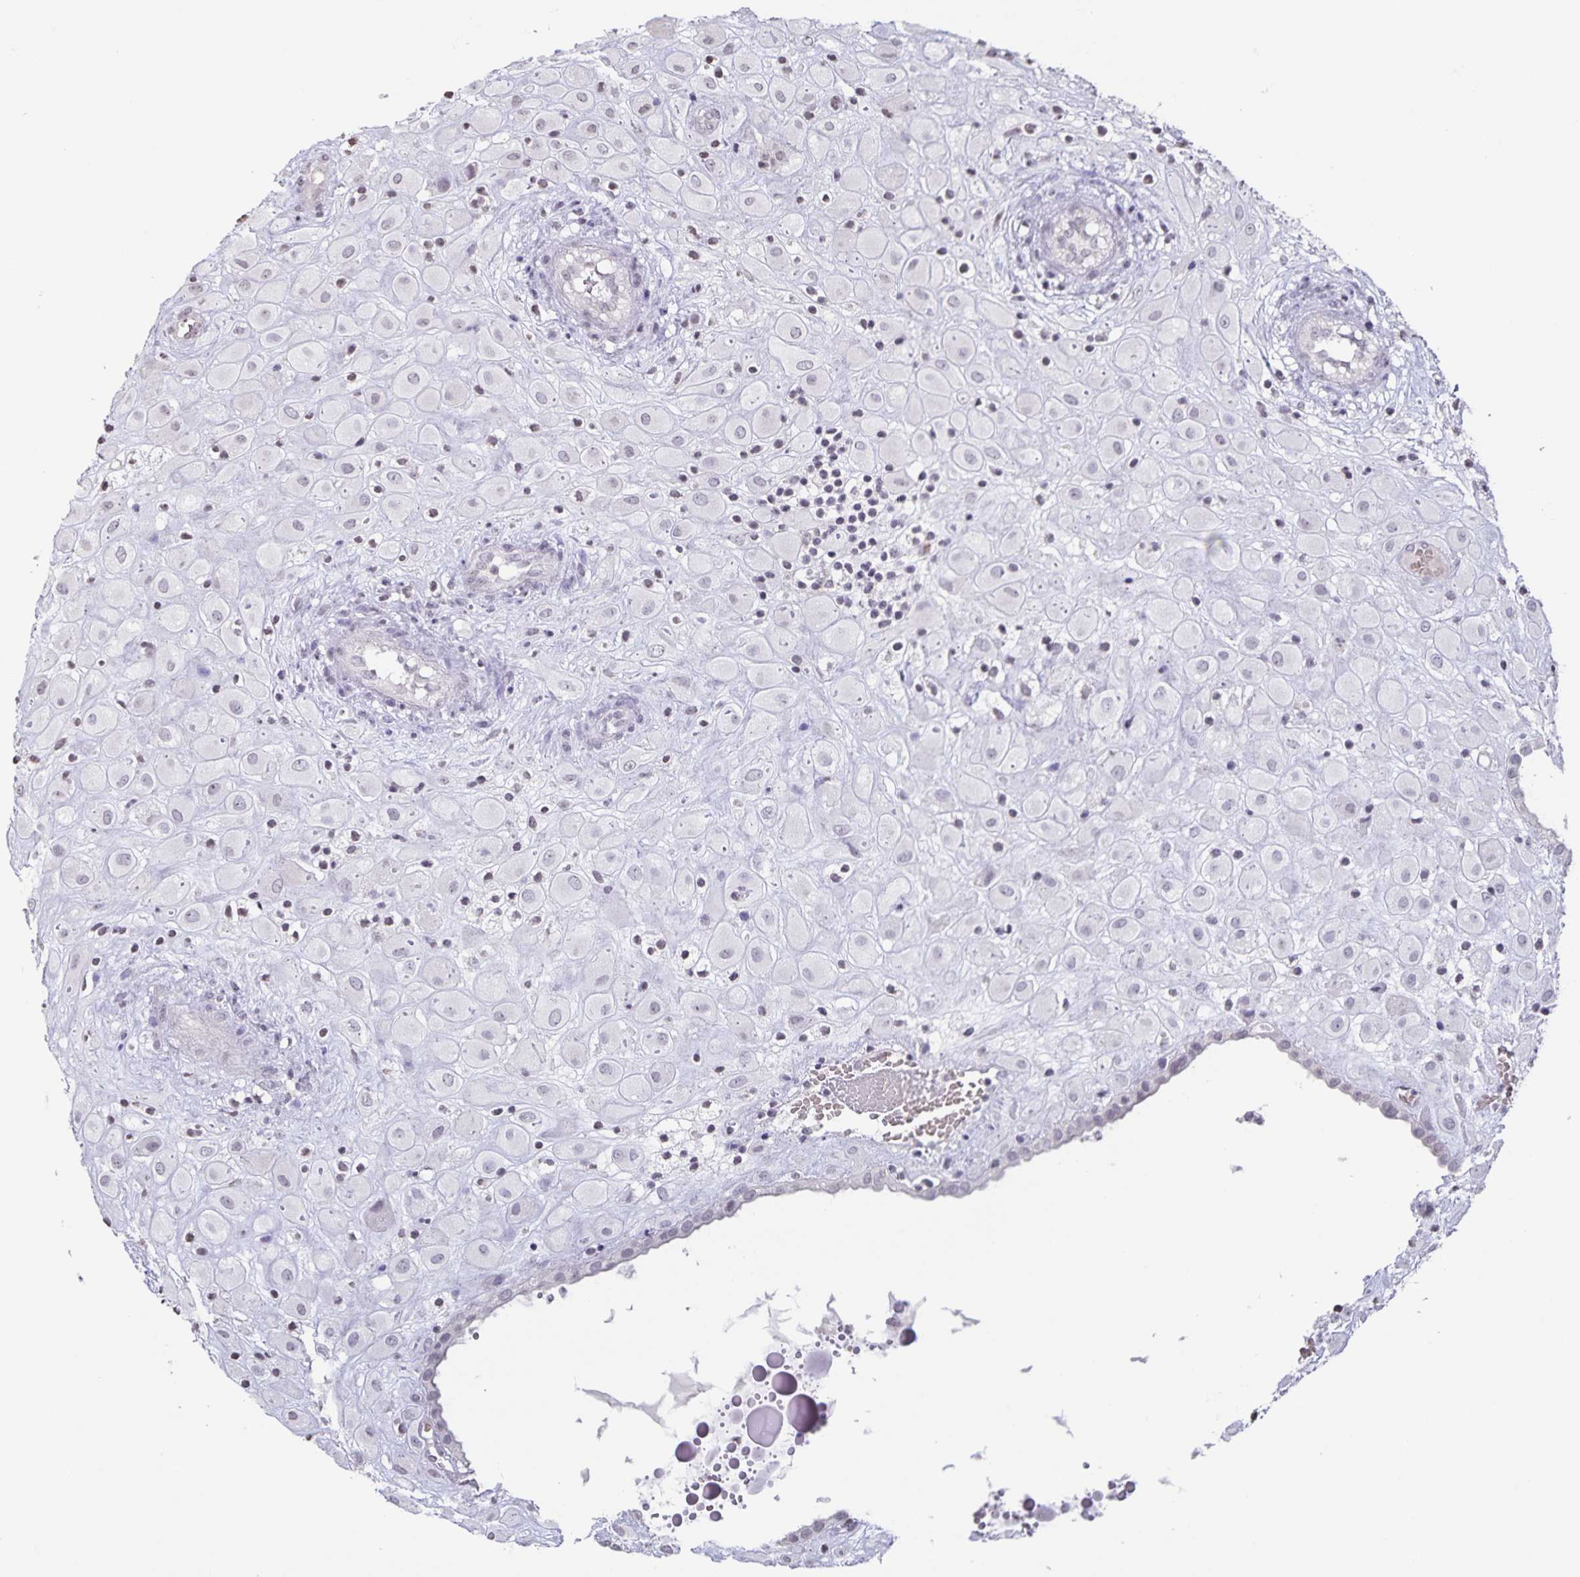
{"staining": {"intensity": "negative", "quantity": "none", "location": "none"}, "tissue": "placenta", "cell_type": "Decidual cells", "image_type": "normal", "snomed": [{"axis": "morphology", "description": "Normal tissue, NOS"}, {"axis": "topography", "description": "Placenta"}], "caption": "A high-resolution image shows immunohistochemistry (IHC) staining of unremarkable placenta, which reveals no significant positivity in decidual cells. The staining was performed using DAB to visualize the protein expression in brown, while the nuclei were stained in blue with hematoxylin (Magnification: 20x).", "gene": "AQP4", "patient": {"sex": "female", "age": 24}}